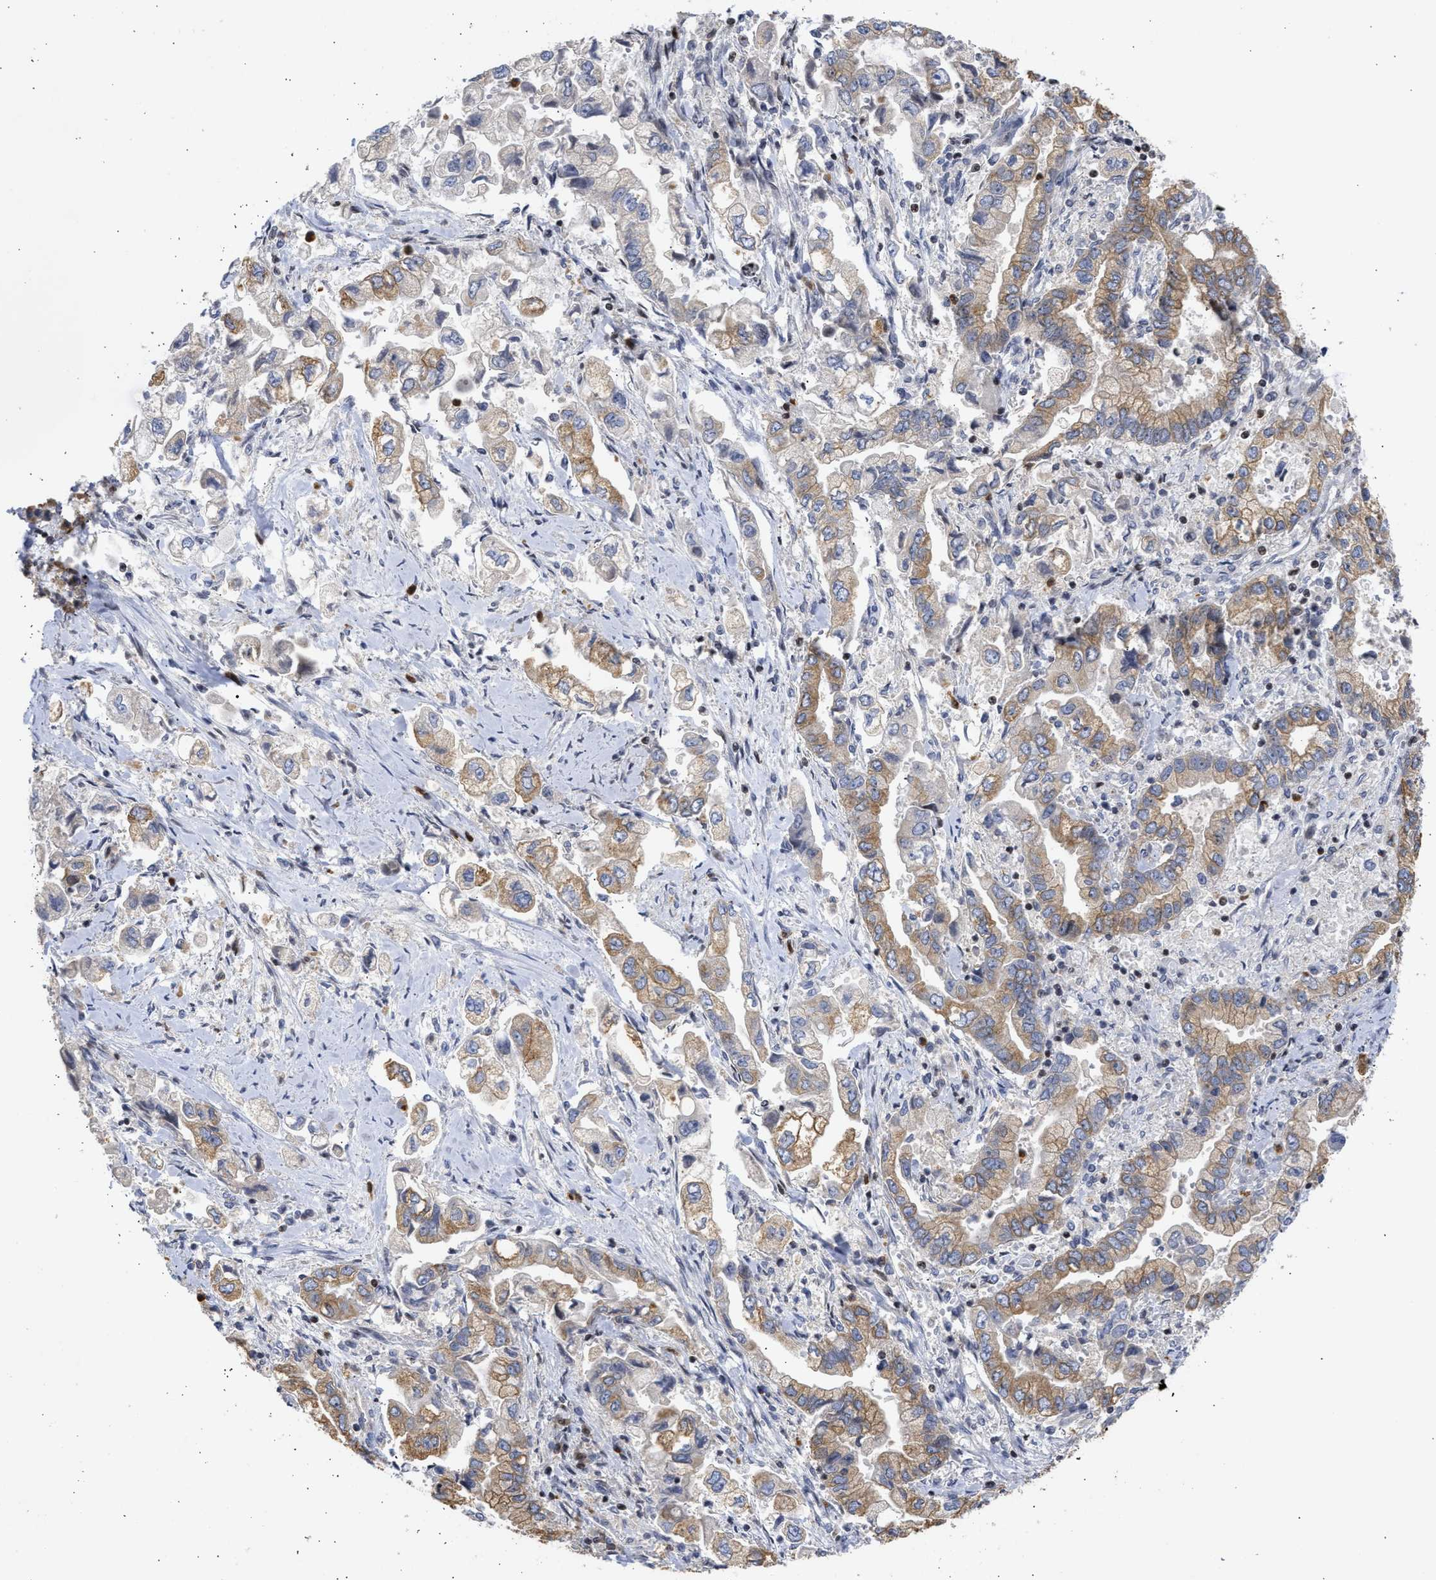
{"staining": {"intensity": "moderate", "quantity": ">75%", "location": "cytoplasmic/membranous"}, "tissue": "stomach cancer", "cell_type": "Tumor cells", "image_type": "cancer", "snomed": [{"axis": "morphology", "description": "Normal tissue, NOS"}, {"axis": "morphology", "description": "Adenocarcinoma, NOS"}, {"axis": "topography", "description": "Stomach"}], "caption": "Immunohistochemical staining of human stomach cancer demonstrates medium levels of moderate cytoplasmic/membranous expression in about >75% of tumor cells.", "gene": "ENSG00000142539", "patient": {"sex": "male", "age": 62}}